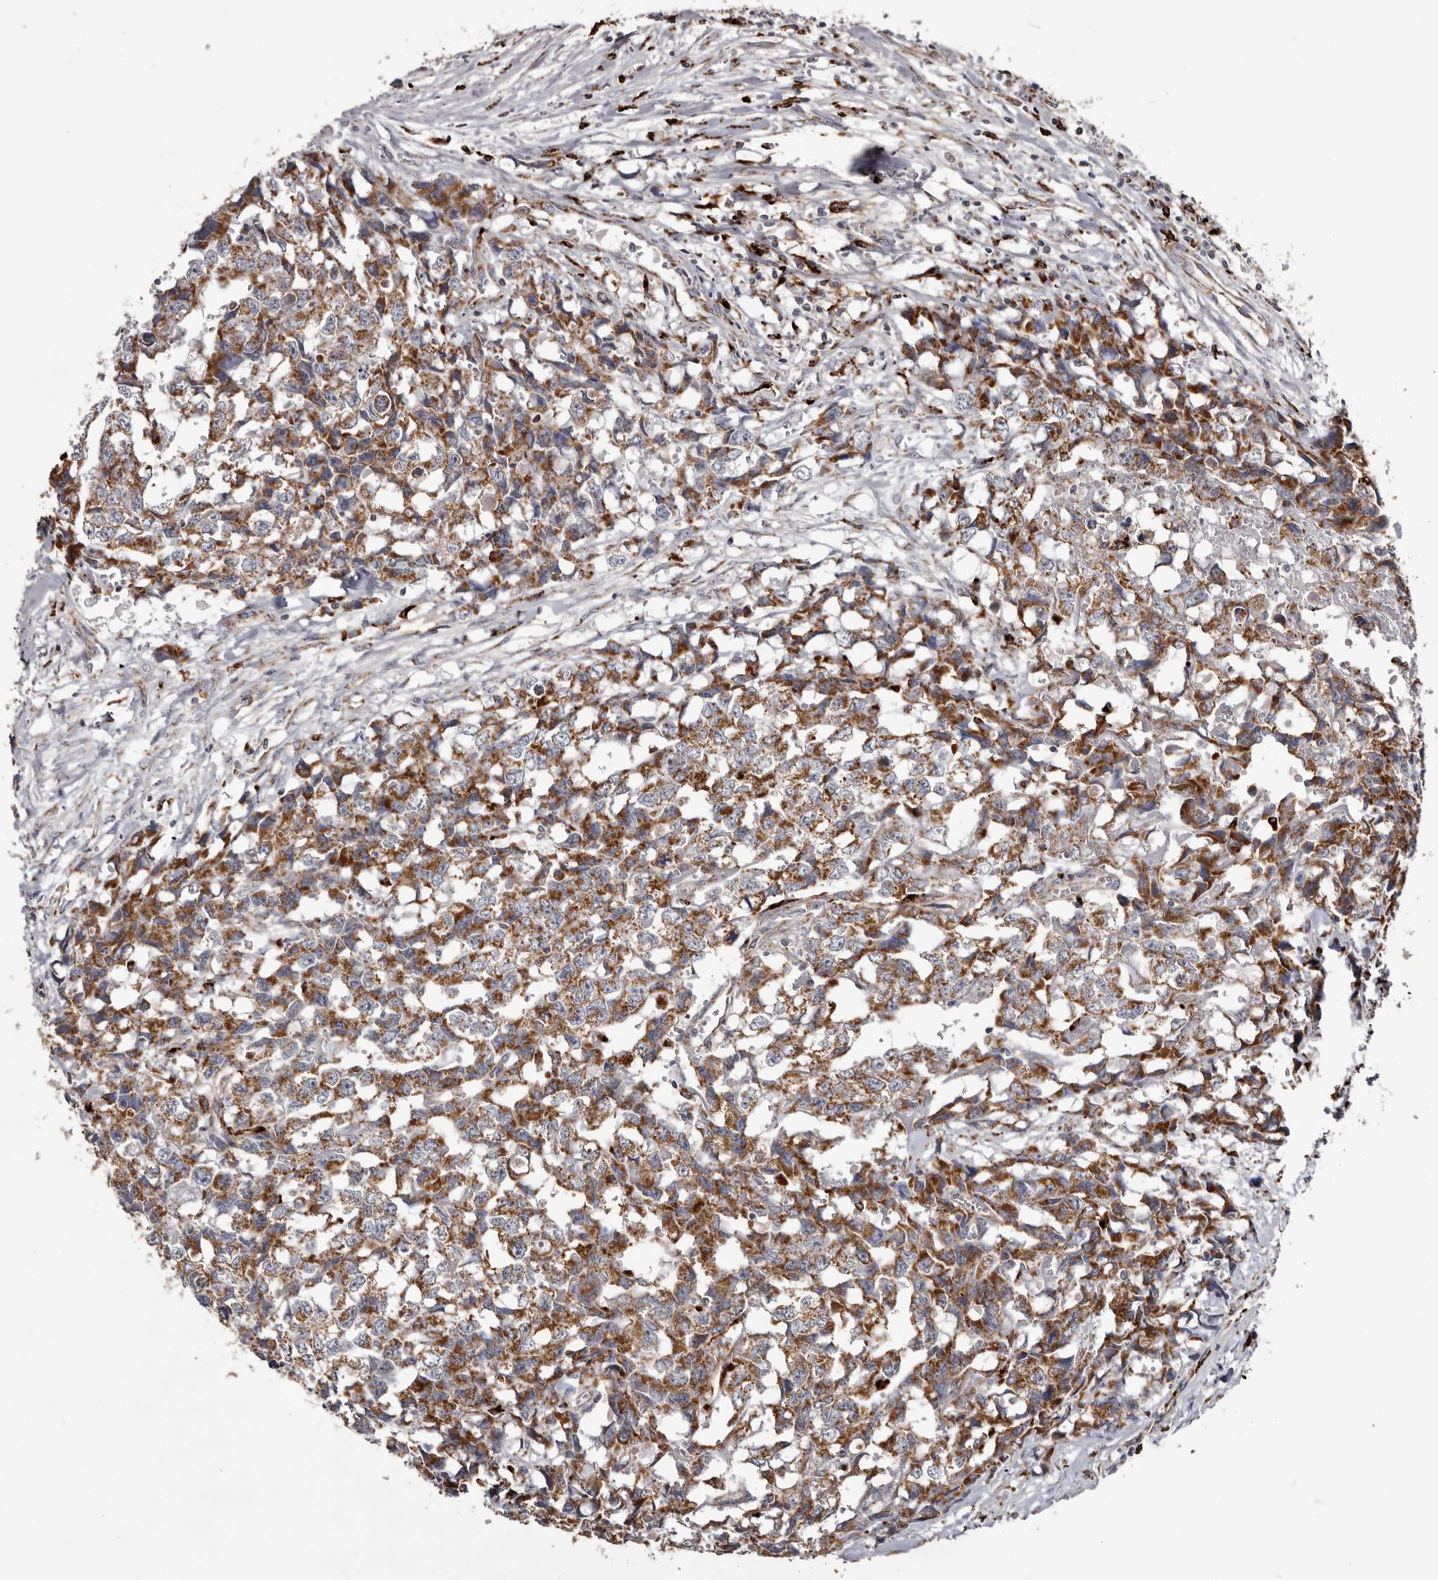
{"staining": {"intensity": "moderate", "quantity": ">75%", "location": "cytoplasmic/membranous"}, "tissue": "testis cancer", "cell_type": "Tumor cells", "image_type": "cancer", "snomed": [{"axis": "morphology", "description": "Carcinoma, Embryonal, NOS"}, {"axis": "topography", "description": "Testis"}], "caption": "A photomicrograph of human testis cancer (embryonal carcinoma) stained for a protein demonstrates moderate cytoplasmic/membranous brown staining in tumor cells. (Brightfield microscopy of DAB IHC at high magnification).", "gene": "MECR", "patient": {"sex": "male", "age": 31}}